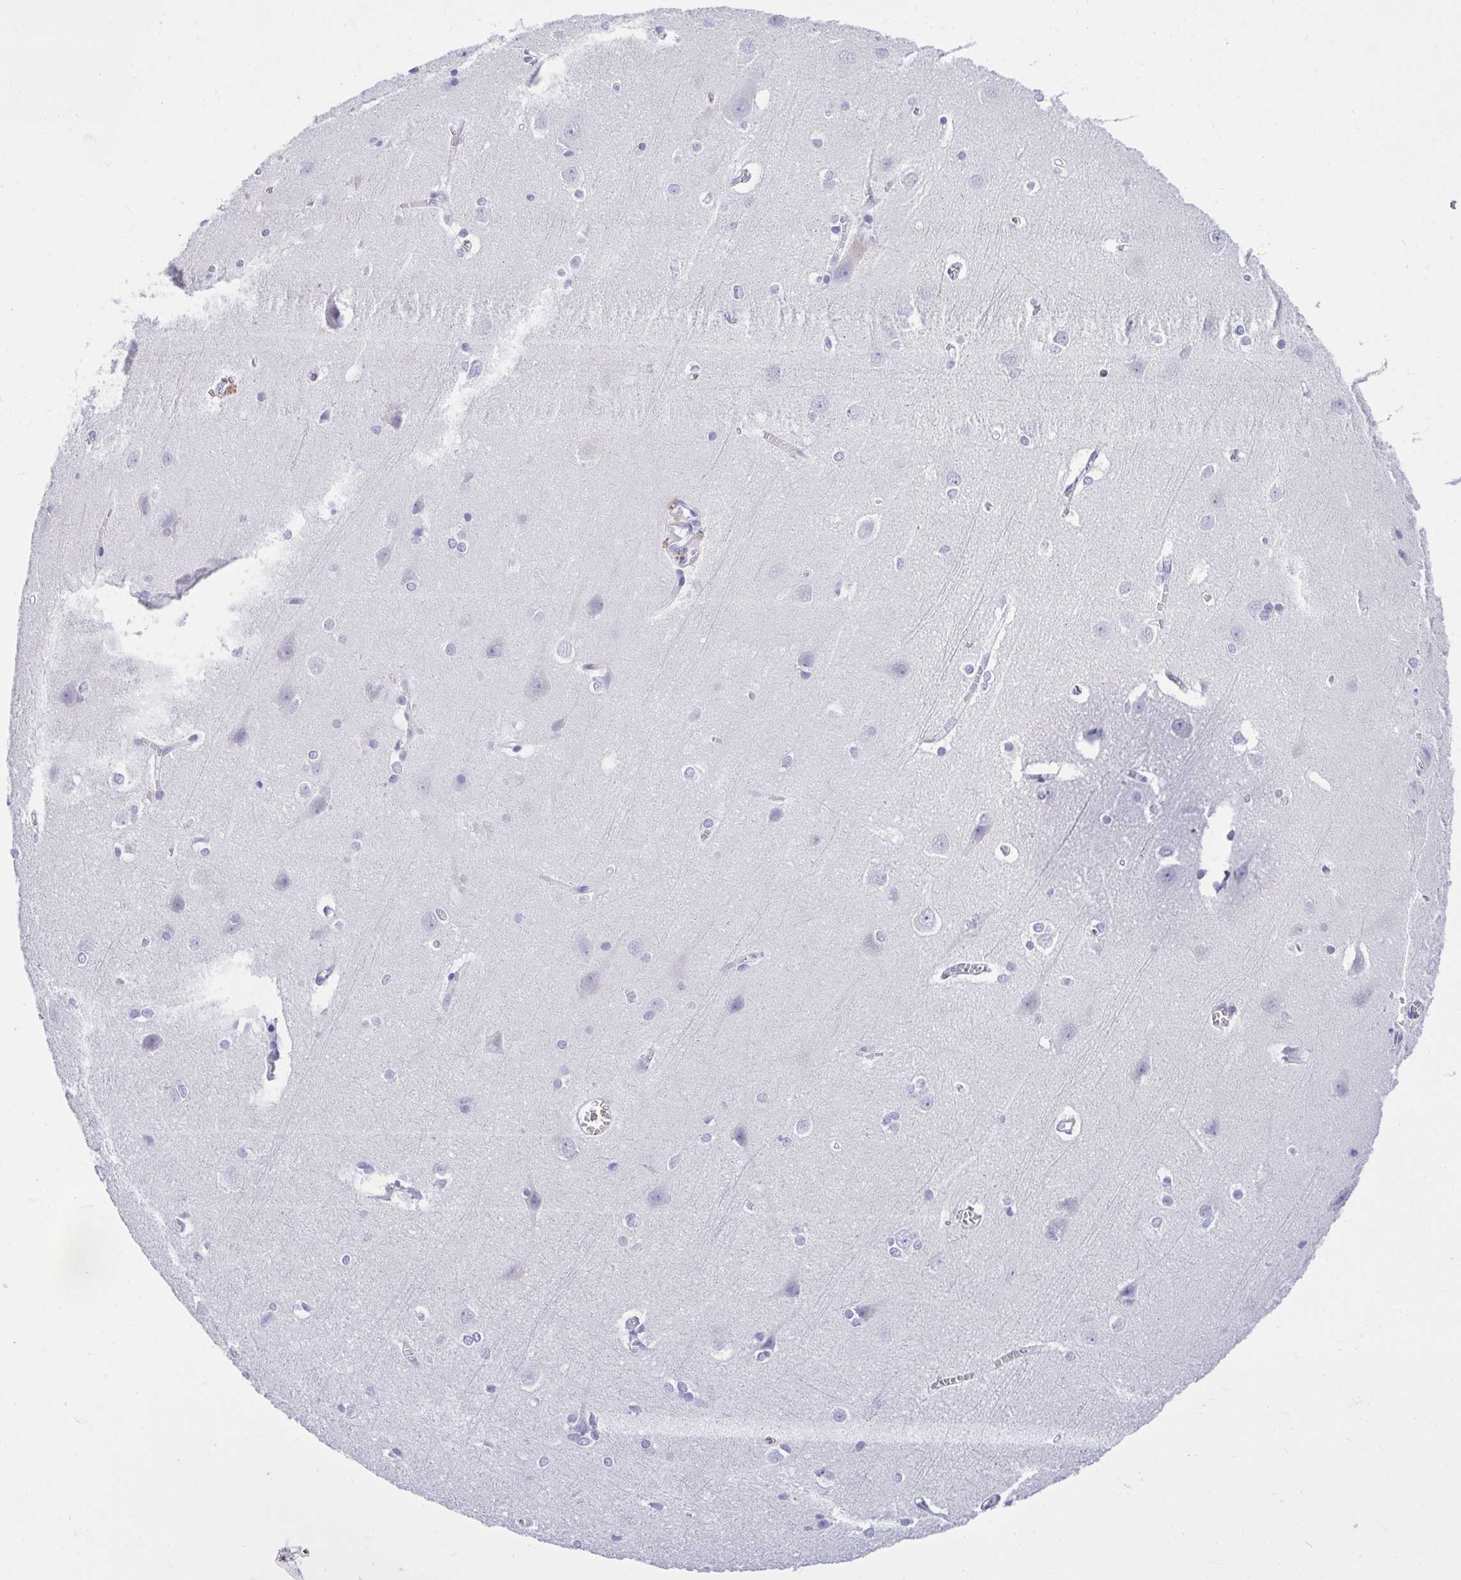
{"staining": {"intensity": "negative", "quantity": "none", "location": "none"}, "tissue": "cerebral cortex", "cell_type": "Endothelial cells", "image_type": "normal", "snomed": [{"axis": "morphology", "description": "Normal tissue, NOS"}, {"axis": "topography", "description": "Cerebral cortex"}], "caption": "A photomicrograph of cerebral cortex stained for a protein exhibits no brown staining in endothelial cells. (DAB immunohistochemistry, high magnification).", "gene": "AIG1", "patient": {"sex": "male", "age": 37}}